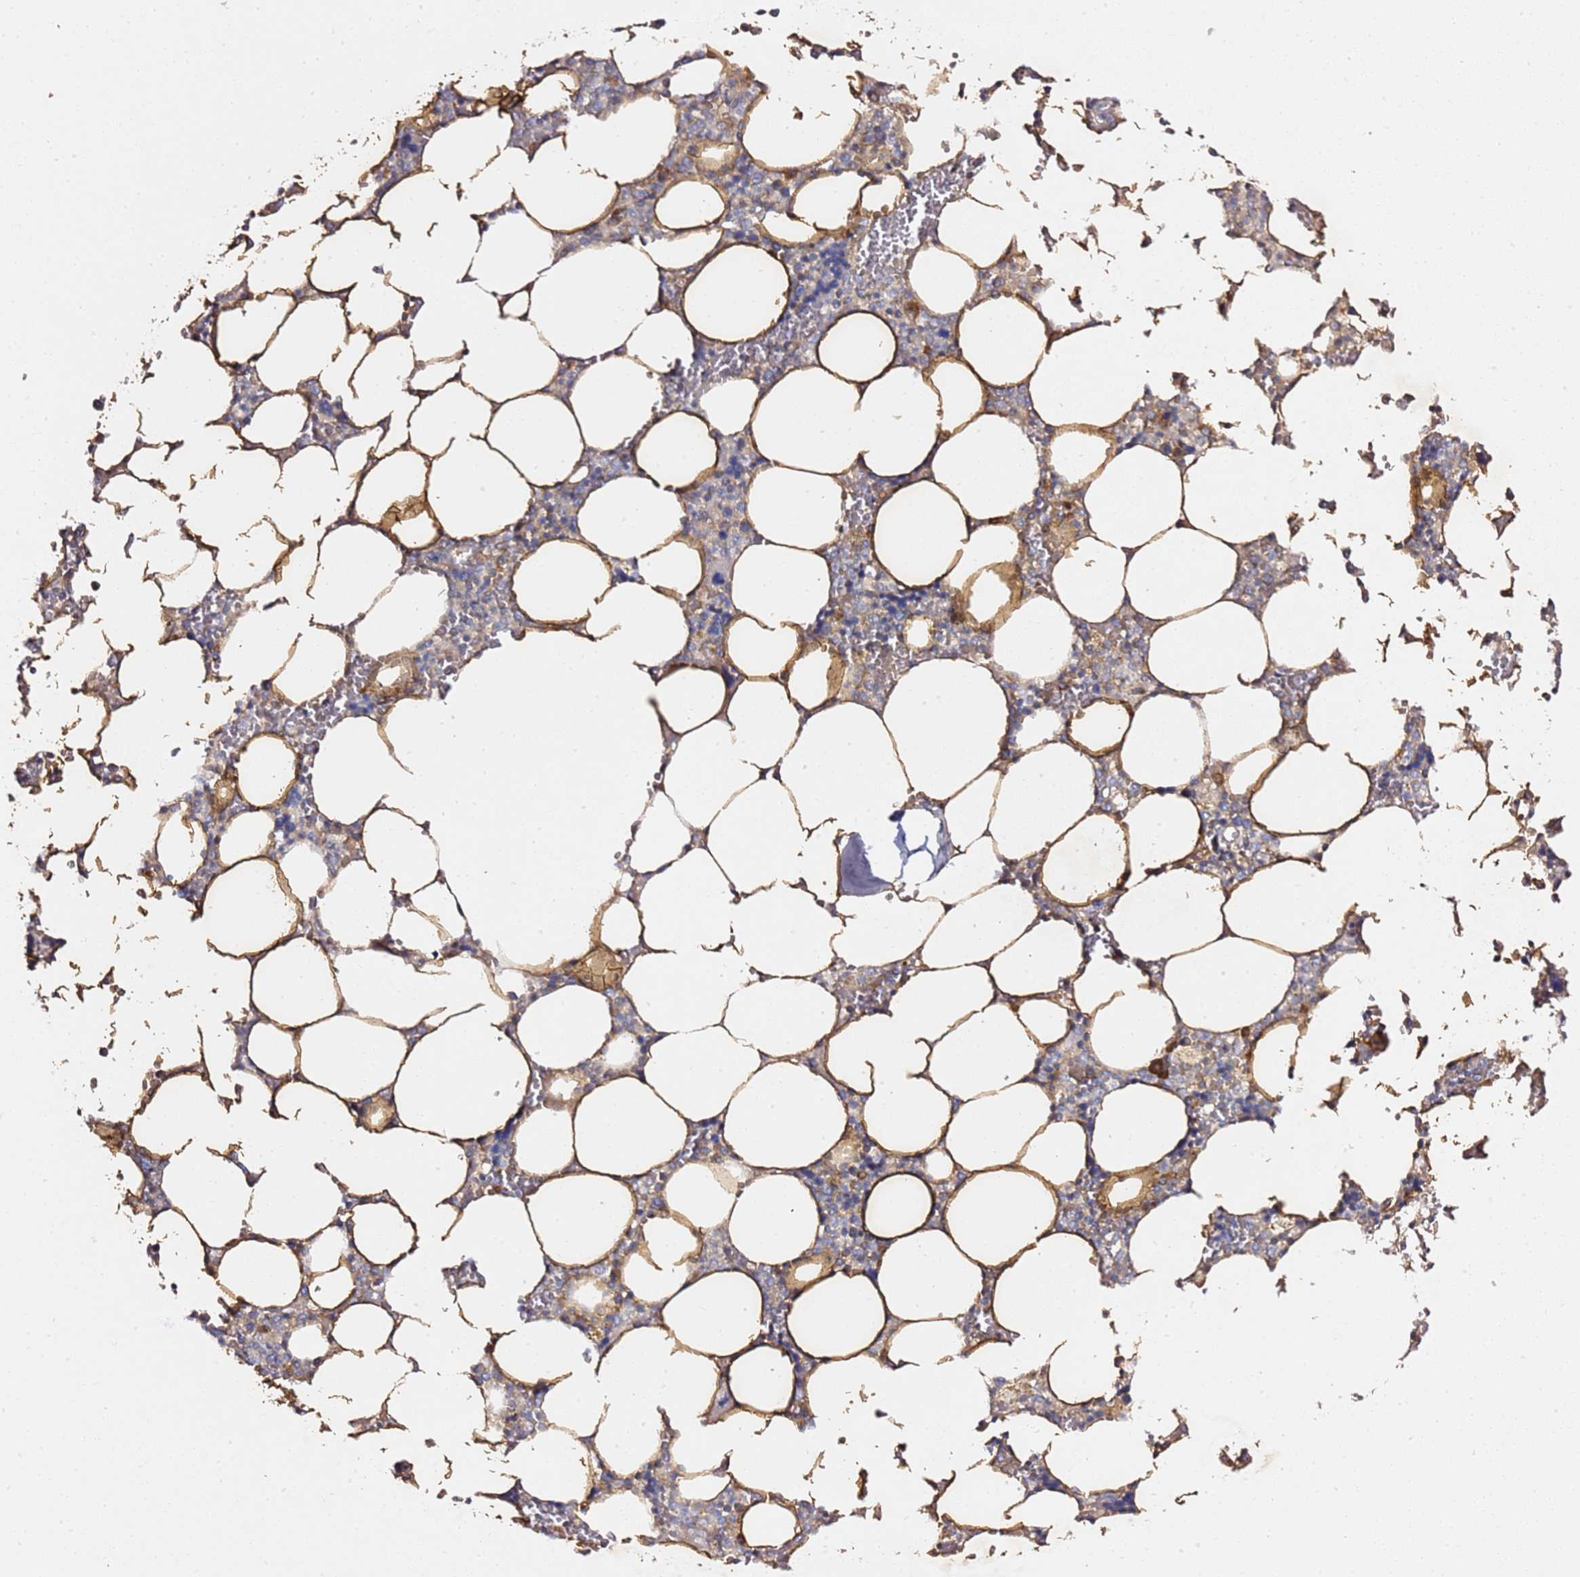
{"staining": {"intensity": "weak", "quantity": "<25%", "location": "cytoplasmic/membranous"}, "tissue": "bone marrow", "cell_type": "Hematopoietic cells", "image_type": "normal", "snomed": [{"axis": "morphology", "description": "Normal tissue, NOS"}, {"axis": "topography", "description": "Bone marrow"}], "caption": "The micrograph exhibits no staining of hematopoietic cells in normal bone marrow.", "gene": "C19orf12", "patient": {"sex": "male", "age": 64}}